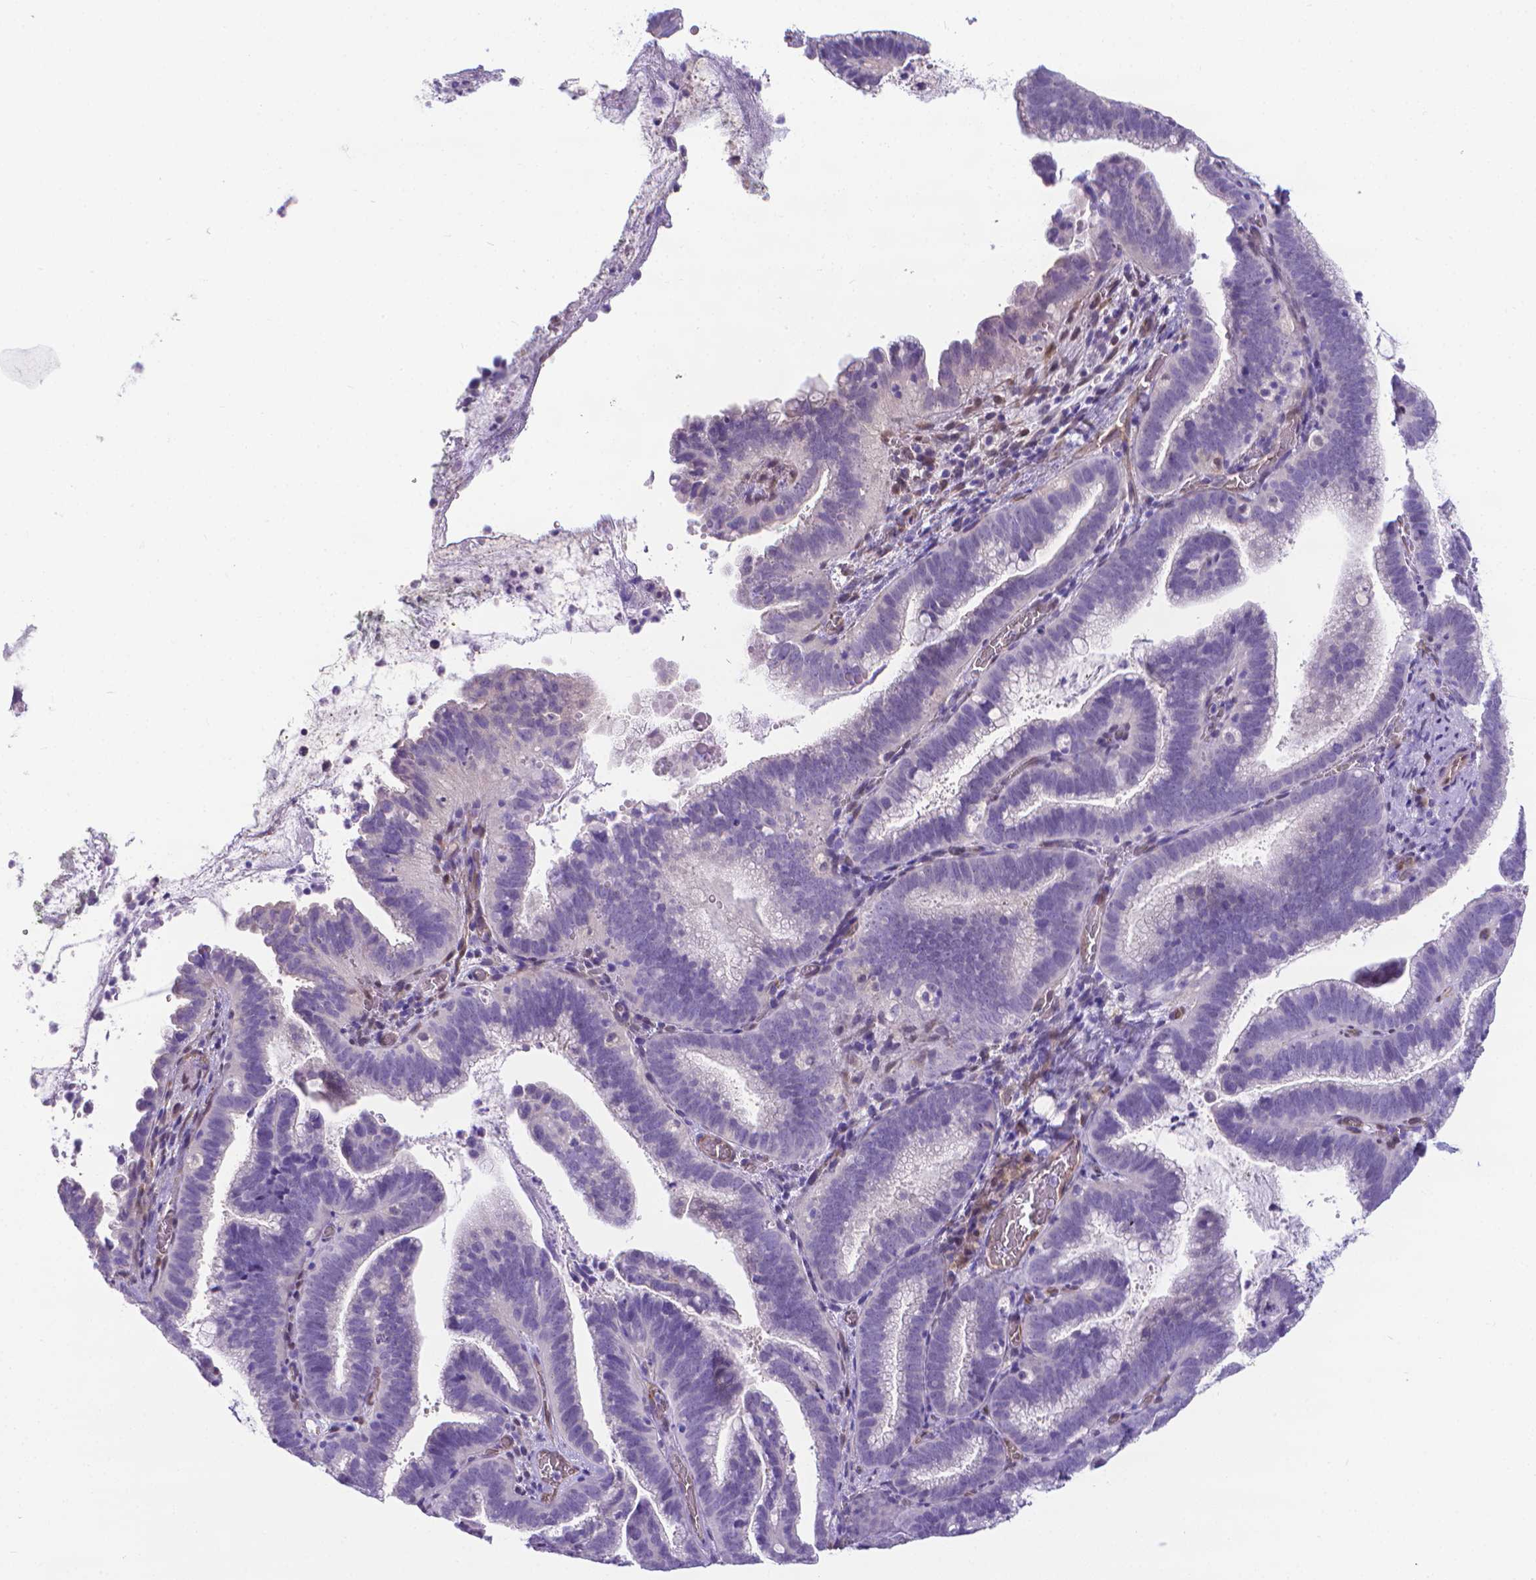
{"staining": {"intensity": "negative", "quantity": "none", "location": "none"}, "tissue": "cervical cancer", "cell_type": "Tumor cells", "image_type": "cancer", "snomed": [{"axis": "morphology", "description": "Adenocarcinoma, NOS"}, {"axis": "topography", "description": "Cervix"}], "caption": "Cervical adenocarcinoma stained for a protein using immunohistochemistry shows no staining tumor cells.", "gene": "CLIC4", "patient": {"sex": "female", "age": 61}}